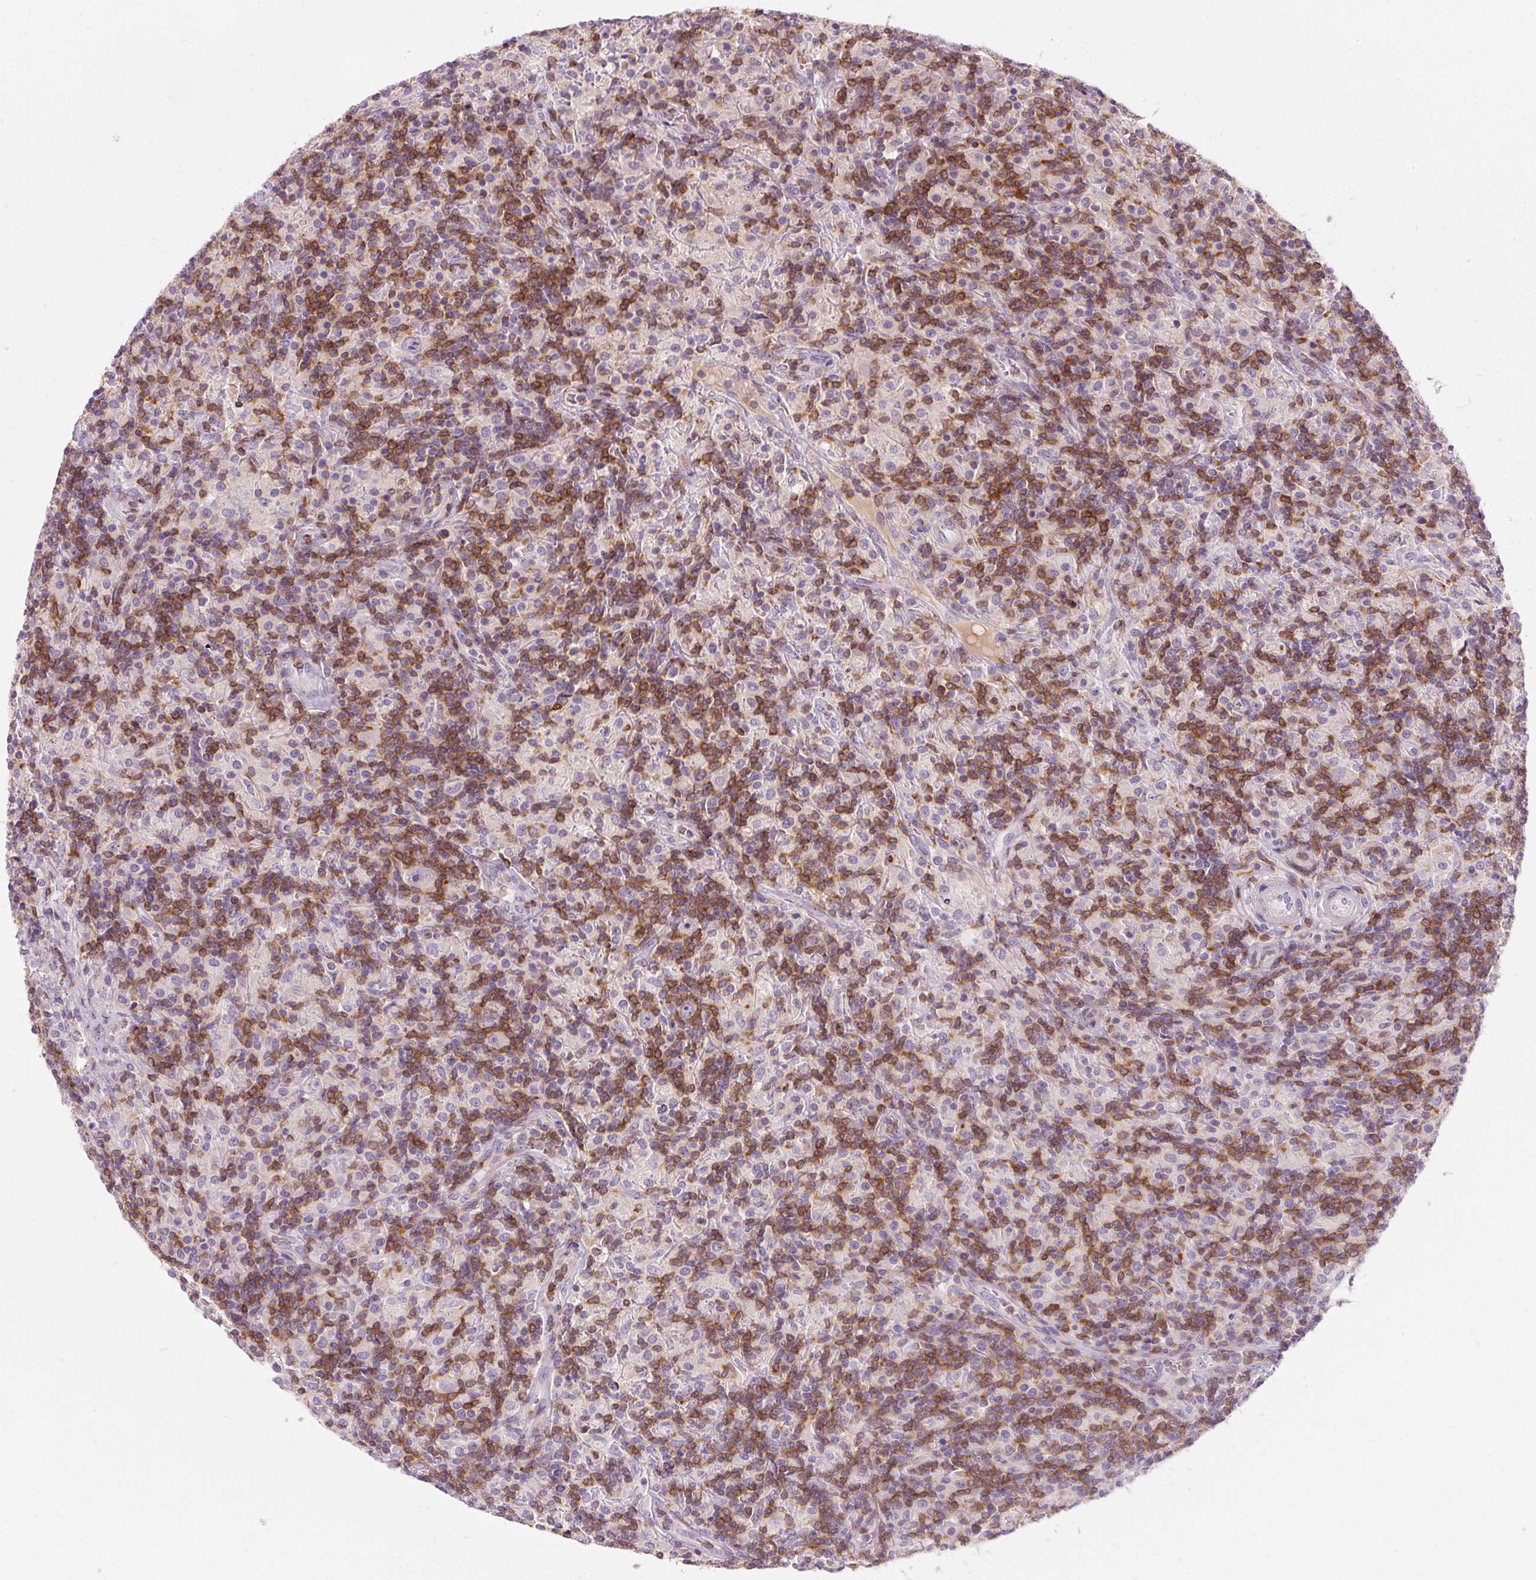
{"staining": {"intensity": "negative", "quantity": "none", "location": "none"}, "tissue": "lymphoma", "cell_type": "Tumor cells", "image_type": "cancer", "snomed": [{"axis": "morphology", "description": "Hodgkin's disease, NOS"}, {"axis": "topography", "description": "Lymph node"}], "caption": "A micrograph of human lymphoma is negative for staining in tumor cells.", "gene": "TIGD2", "patient": {"sex": "male", "age": 70}}